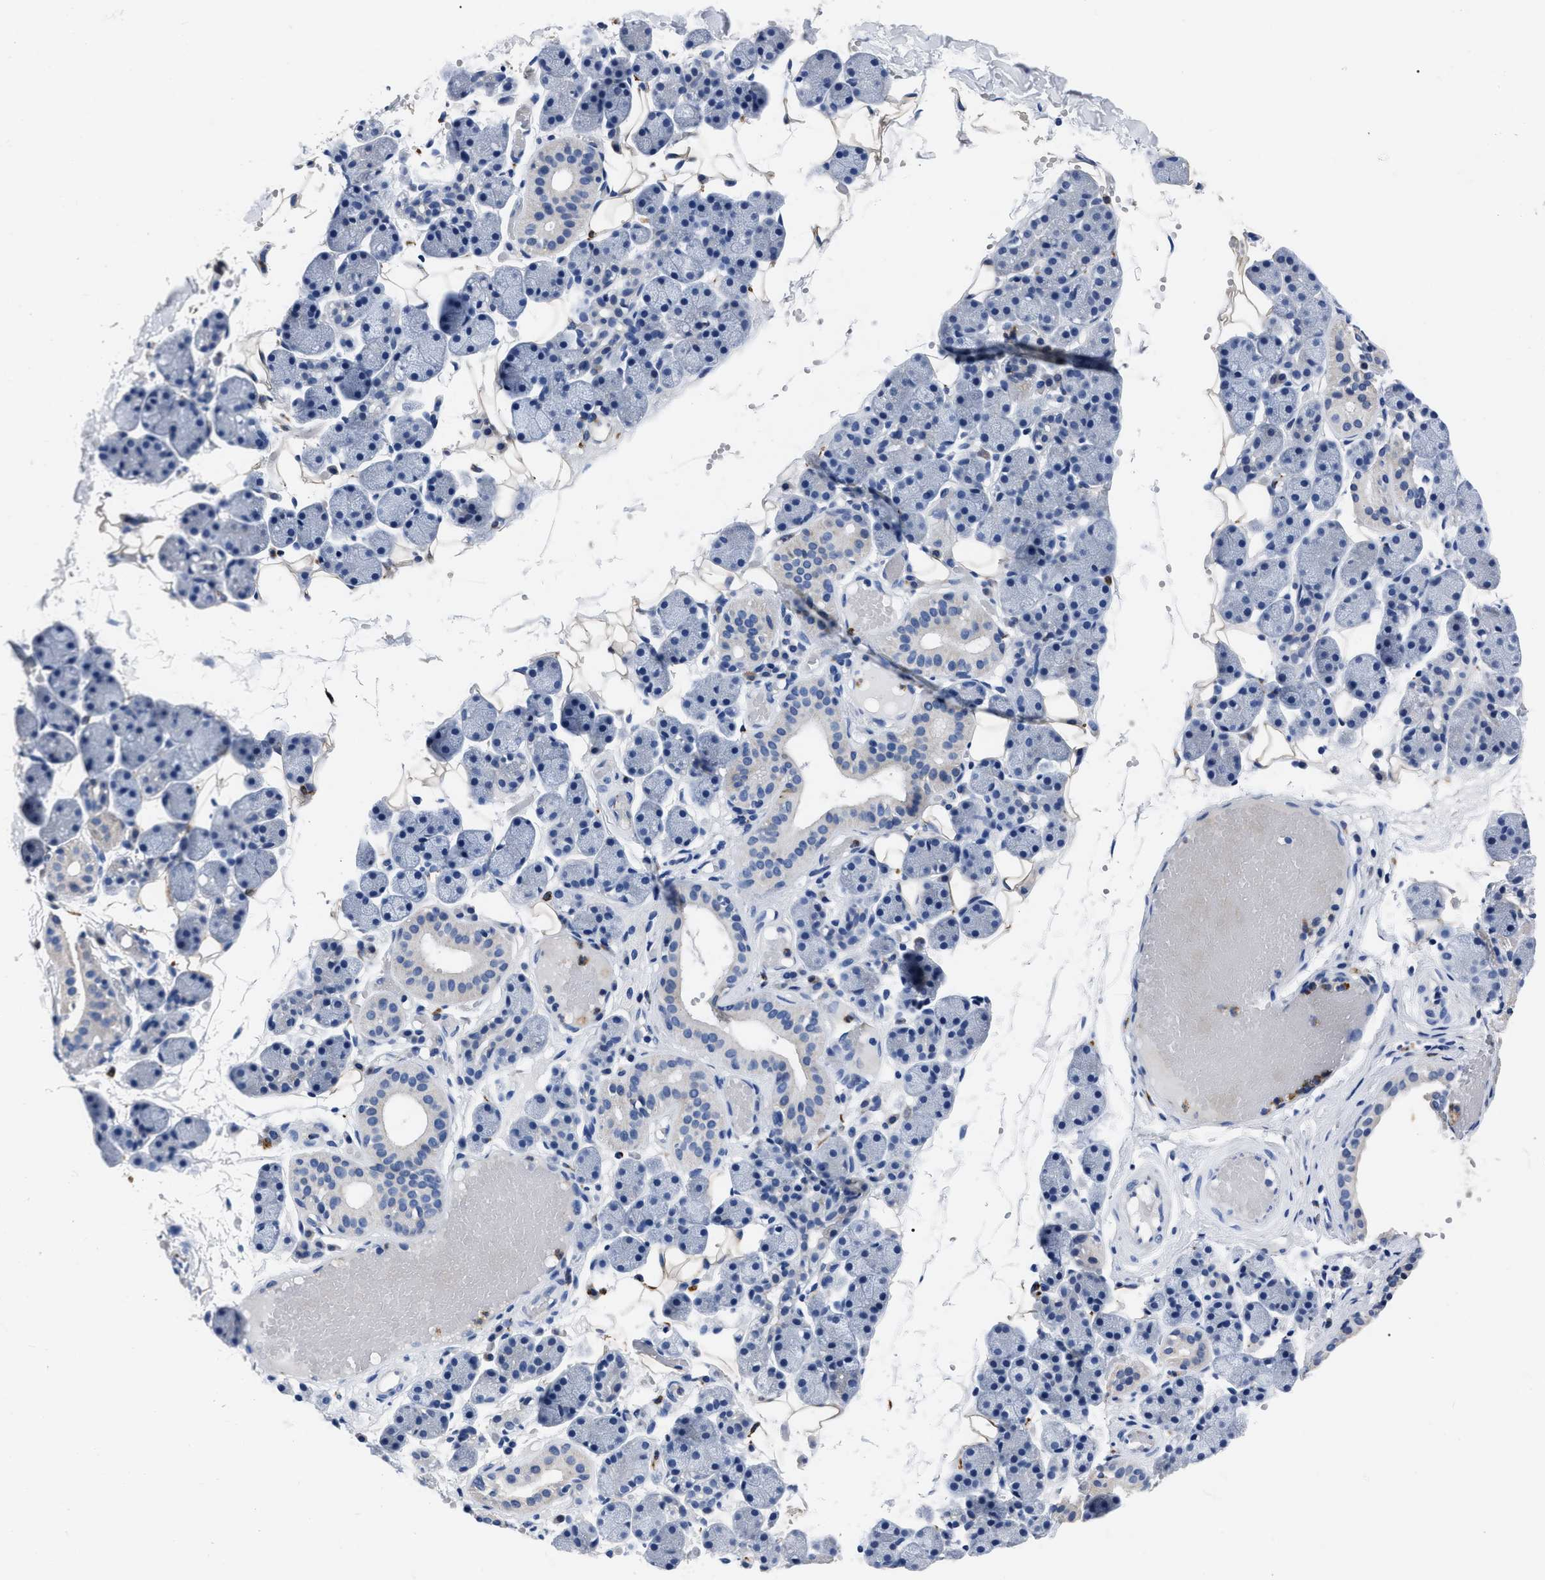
{"staining": {"intensity": "weak", "quantity": "<25%", "location": "cytoplasmic/membranous"}, "tissue": "salivary gland", "cell_type": "Glandular cells", "image_type": "normal", "snomed": [{"axis": "morphology", "description": "Normal tissue, NOS"}, {"axis": "topography", "description": "Salivary gland"}], "caption": "A high-resolution photomicrograph shows immunohistochemistry staining of normal salivary gland, which reveals no significant expression in glandular cells. The staining is performed using DAB brown chromogen with nuclei counter-stained in using hematoxylin.", "gene": "OR10G3", "patient": {"sex": "female", "age": 33}}